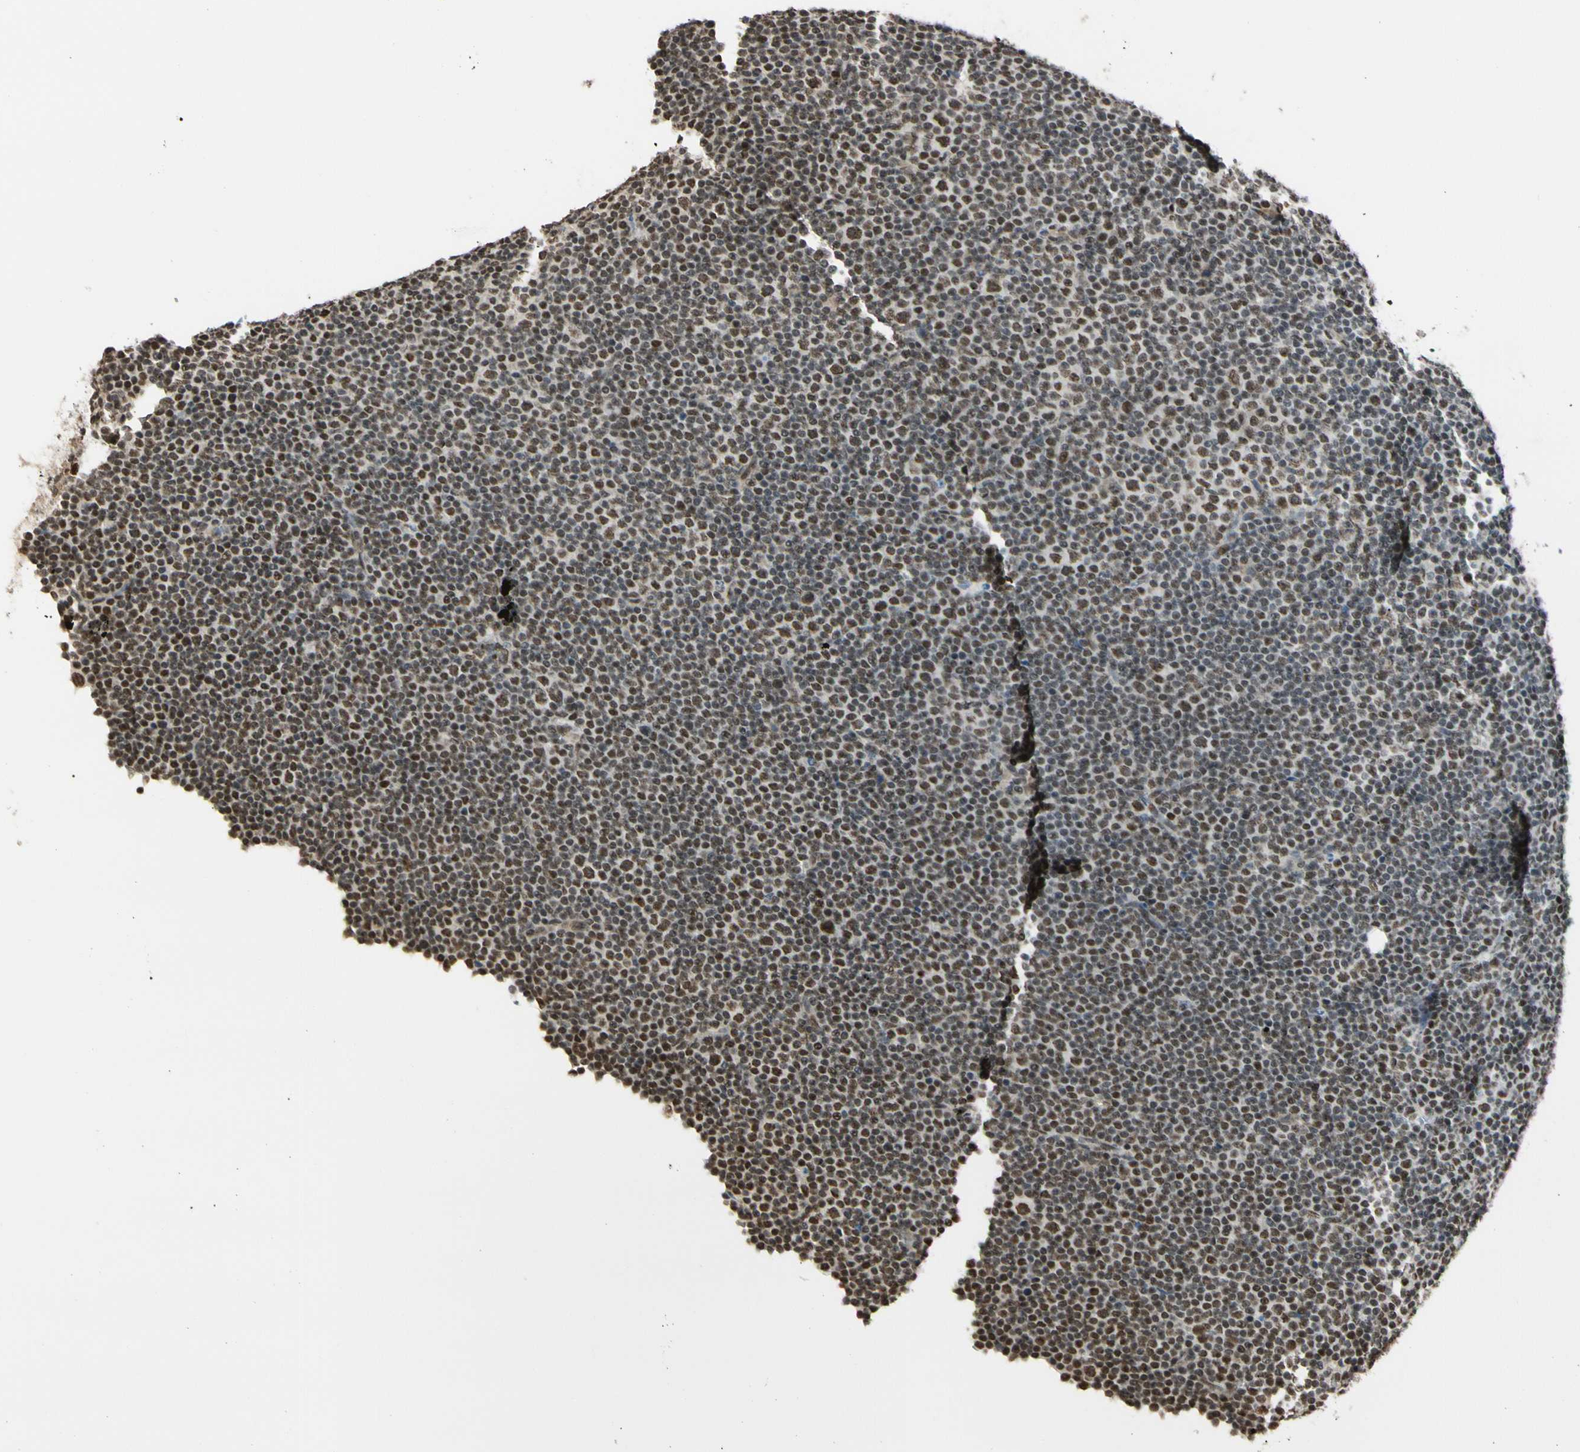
{"staining": {"intensity": "moderate", "quantity": ">75%", "location": "nuclear"}, "tissue": "lymphoma", "cell_type": "Tumor cells", "image_type": "cancer", "snomed": [{"axis": "morphology", "description": "Malignant lymphoma, non-Hodgkin's type, Low grade"}, {"axis": "topography", "description": "Lymph node"}], "caption": "Protein expression analysis of human malignant lymphoma, non-Hodgkin's type (low-grade) reveals moderate nuclear staining in approximately >75% of tumor cells.", "gene": "SUFU", "patient": {"sex": "female", "age": 67}}